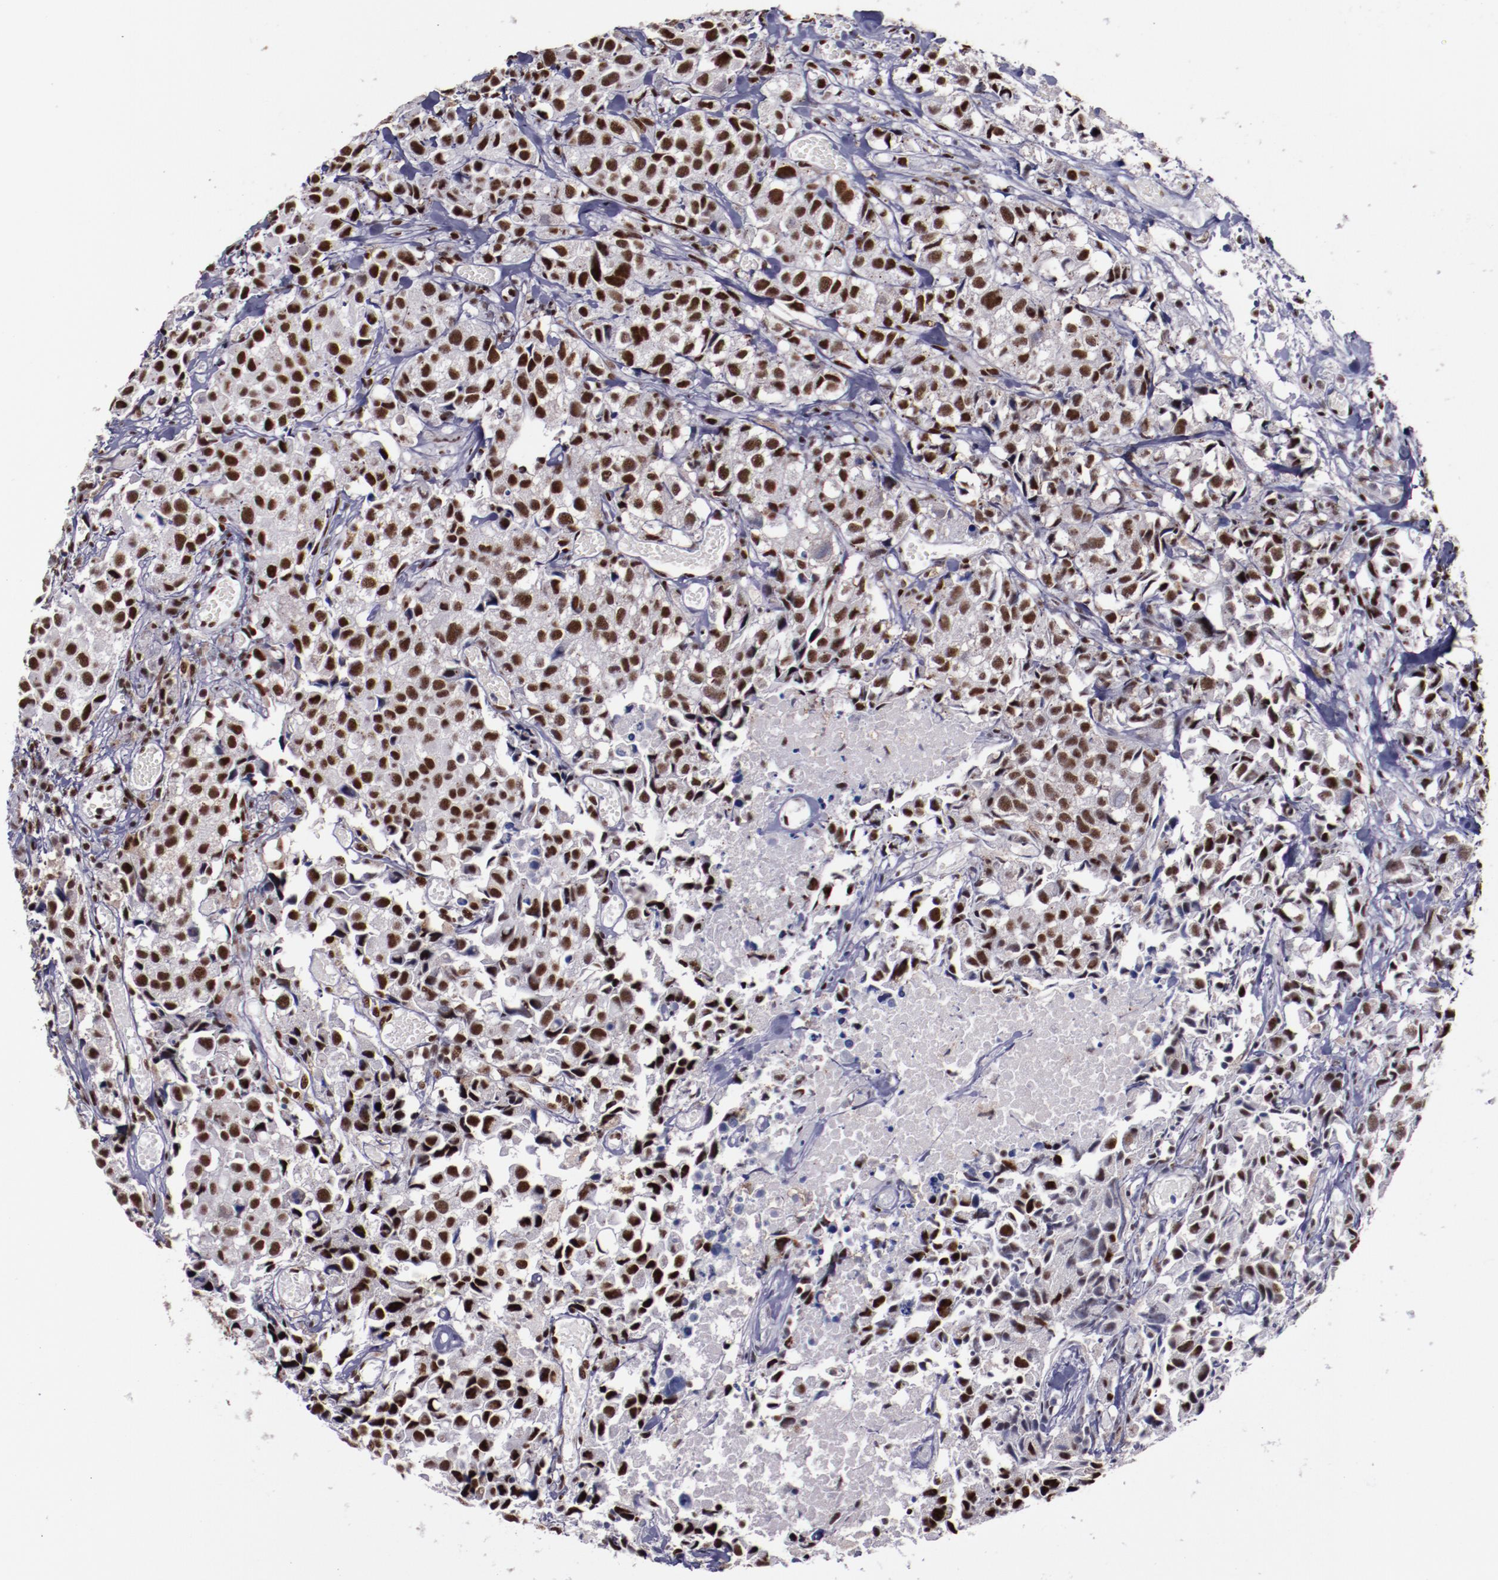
{"staining": {"intensity": "strong", "quantity": ">75%", "location": "nuclear"}, "tissue": "urothelial cancer", "cell_type": "Tumor cells", "image_type": "cancer", "snomed": [{"axis": "morphology", "description": "Urothelial carcinoma, High grade"}, {"axis": "topography", "description": "Urinary bladder"}], "caption": "Tumor cells display strong nuclear expression in about >75% of cells in high-grade urothelial carcinoma.", "gene": "PPP4R3A", "patient": {"sex": "female", "age": 75}}